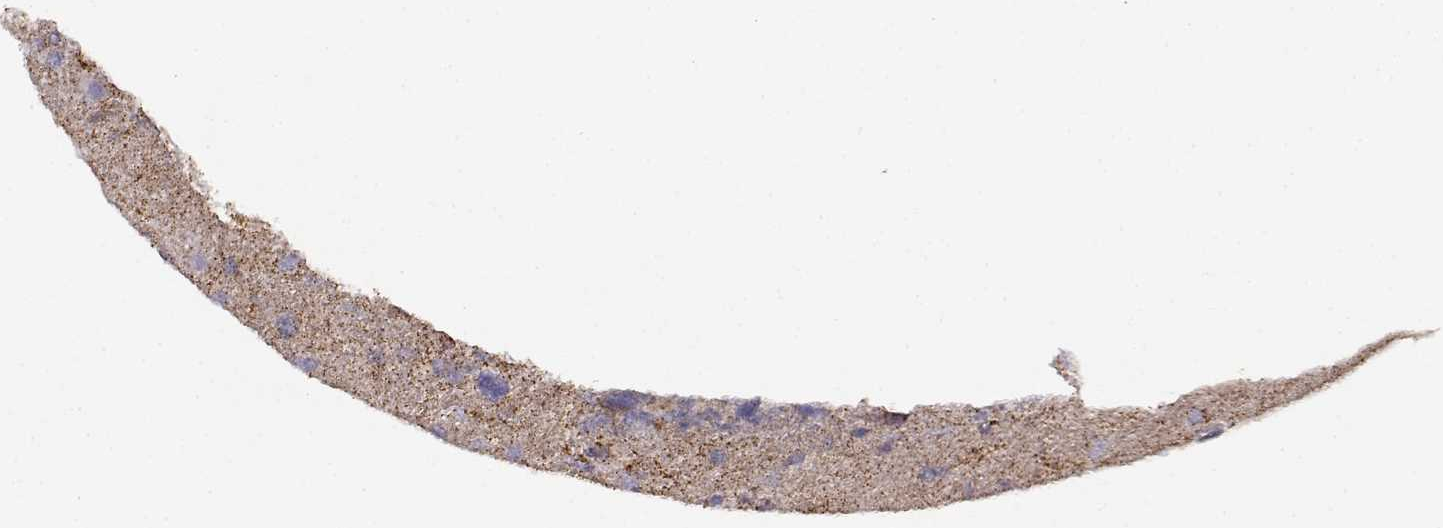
{"staining": {"intensity": "weak", "quantity": "25%-75%", "location": "cytoplasmic/membranous"}, "tissue": "glioma", "cell_type": "Tumor cells", "image_type": "cancer", "snomed": [{"axis": "morphology", "description": "Glioma, malignant, High grade"}, {"axis": "topography", "description": "Brain"}], "caption": "This micrograph shows immunohistochemistry staining of human high-grade glioma (malignant), with low weak cytoplasmic/membranous positivity in about 25%-75% of tumor cells.", "gene": "DDC", "patient": {"sex": "female", "age": 71}}